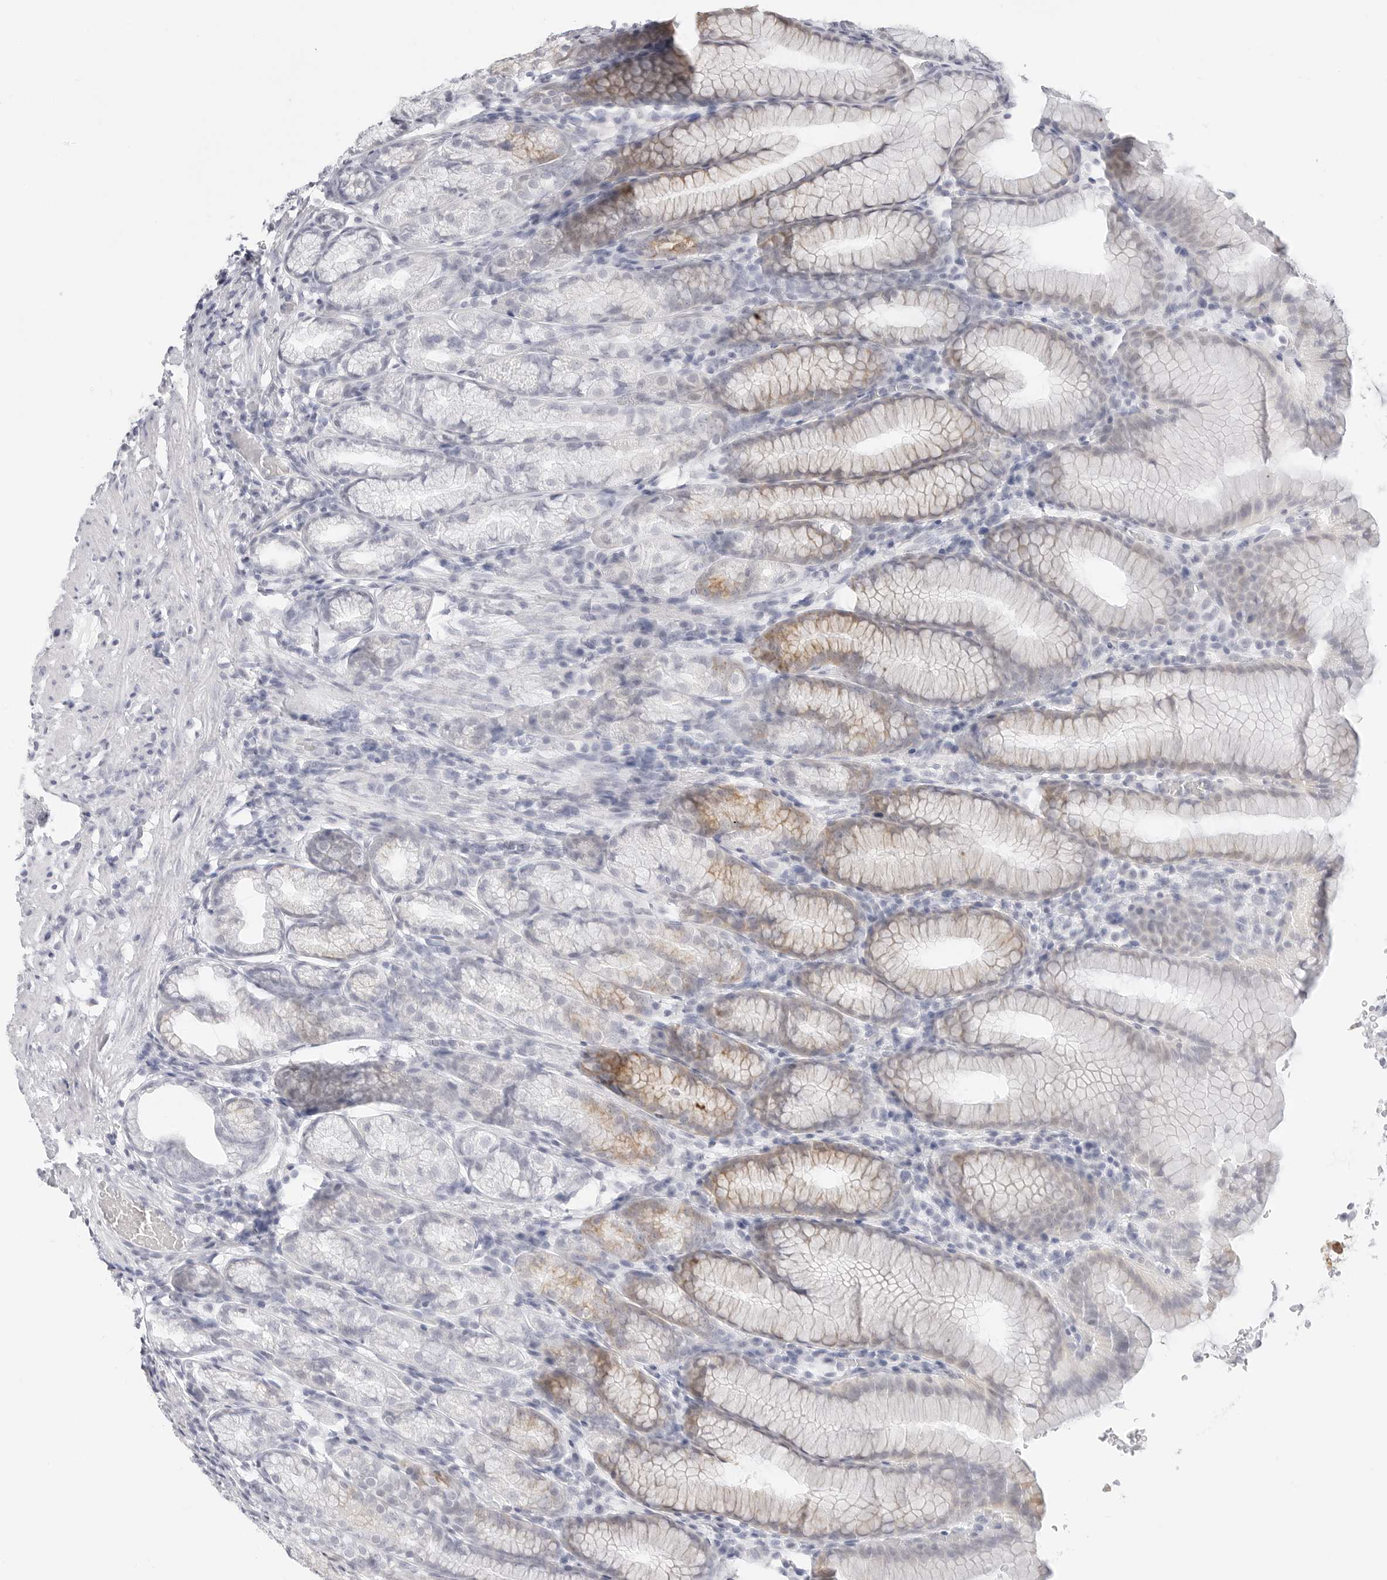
{"staining": {"intensity": "strong", "quantity": "<25%", "location": "cytoplasmic/membranous"}, "tissue": "stomach", "cell_type": "Glandular cells", "image_type": "normal", "snomed": [{"axis": "morphology", "description": "Normal tissue, NOS"}, {"axis": "topography", "description": "Stomach"}], "caption": "Protein staining exhibits strong cytoplasmic/membranous positivity in approximately <25% of glandular cells in normal stomach. The staining is performed using DAB (3,3'-diaminobenzidine) brown chromogen to label protein expression. The nuclei are counter-stained blue using hematoxylin.", "gene": "HMGCS2", "patient": {"sex": "male", "age": 42}}